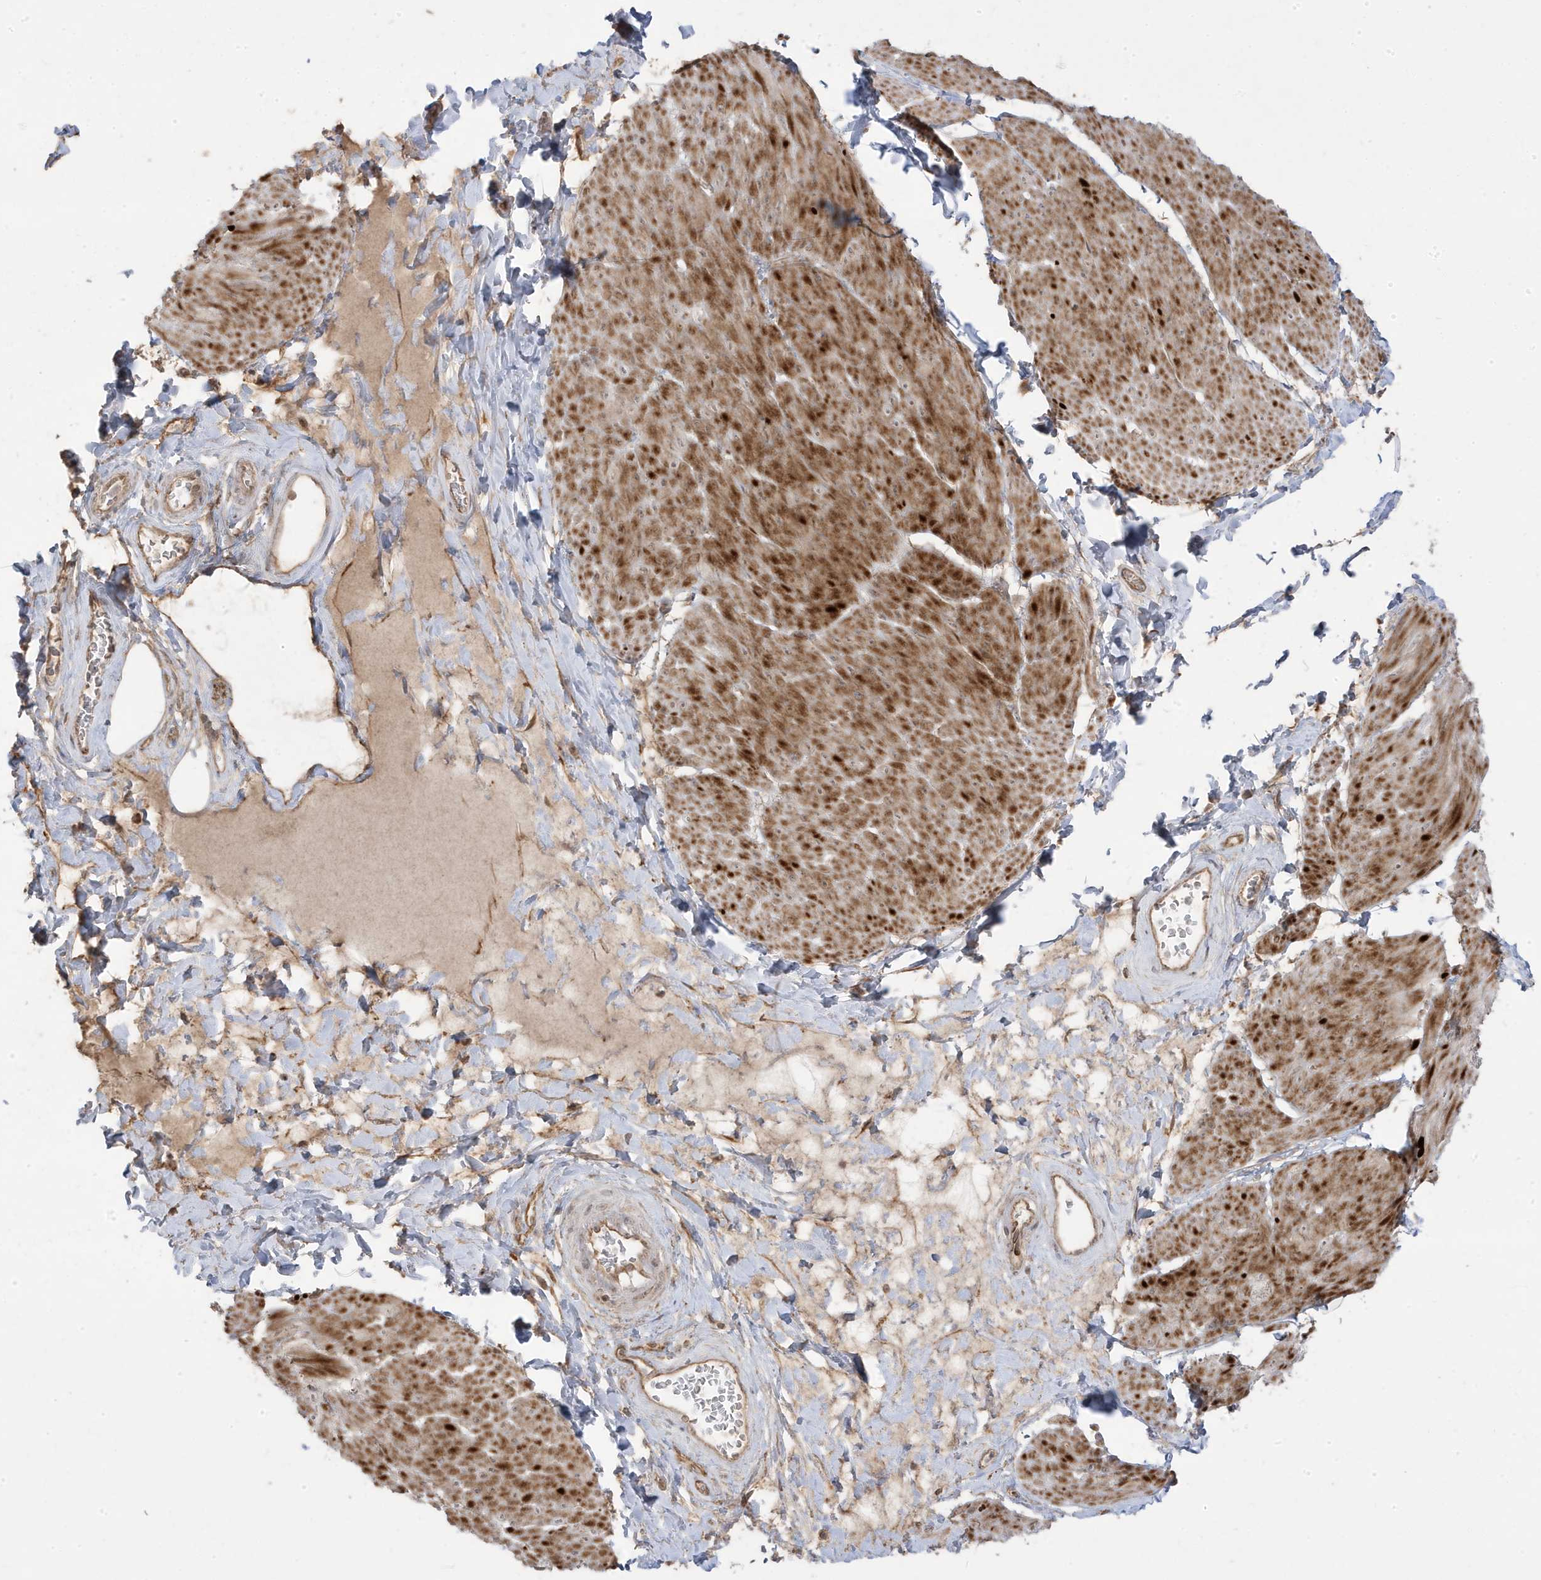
{"staining": {"intensity": "moderate", "quantity": ">75%", "location": "cytoplasmic/membranous"}, "tissue": "smooth muscle", "cell_type": "Smooth muscle cells", "image_type": "normal", "snomed": [{"axis": "morphology", "description": "Urothelial carcinoma, High grade"}, {"axis": "topography", "description": "Urinary bladder"}], "caption": "This is an image of IHC staining of benign smooth muscle, which shows moderate staining in the cytoplasmic/membranous of smooth muscle cells.", "gene": "DNAJC12", "patient": {"sex": "male", "age": 46}}